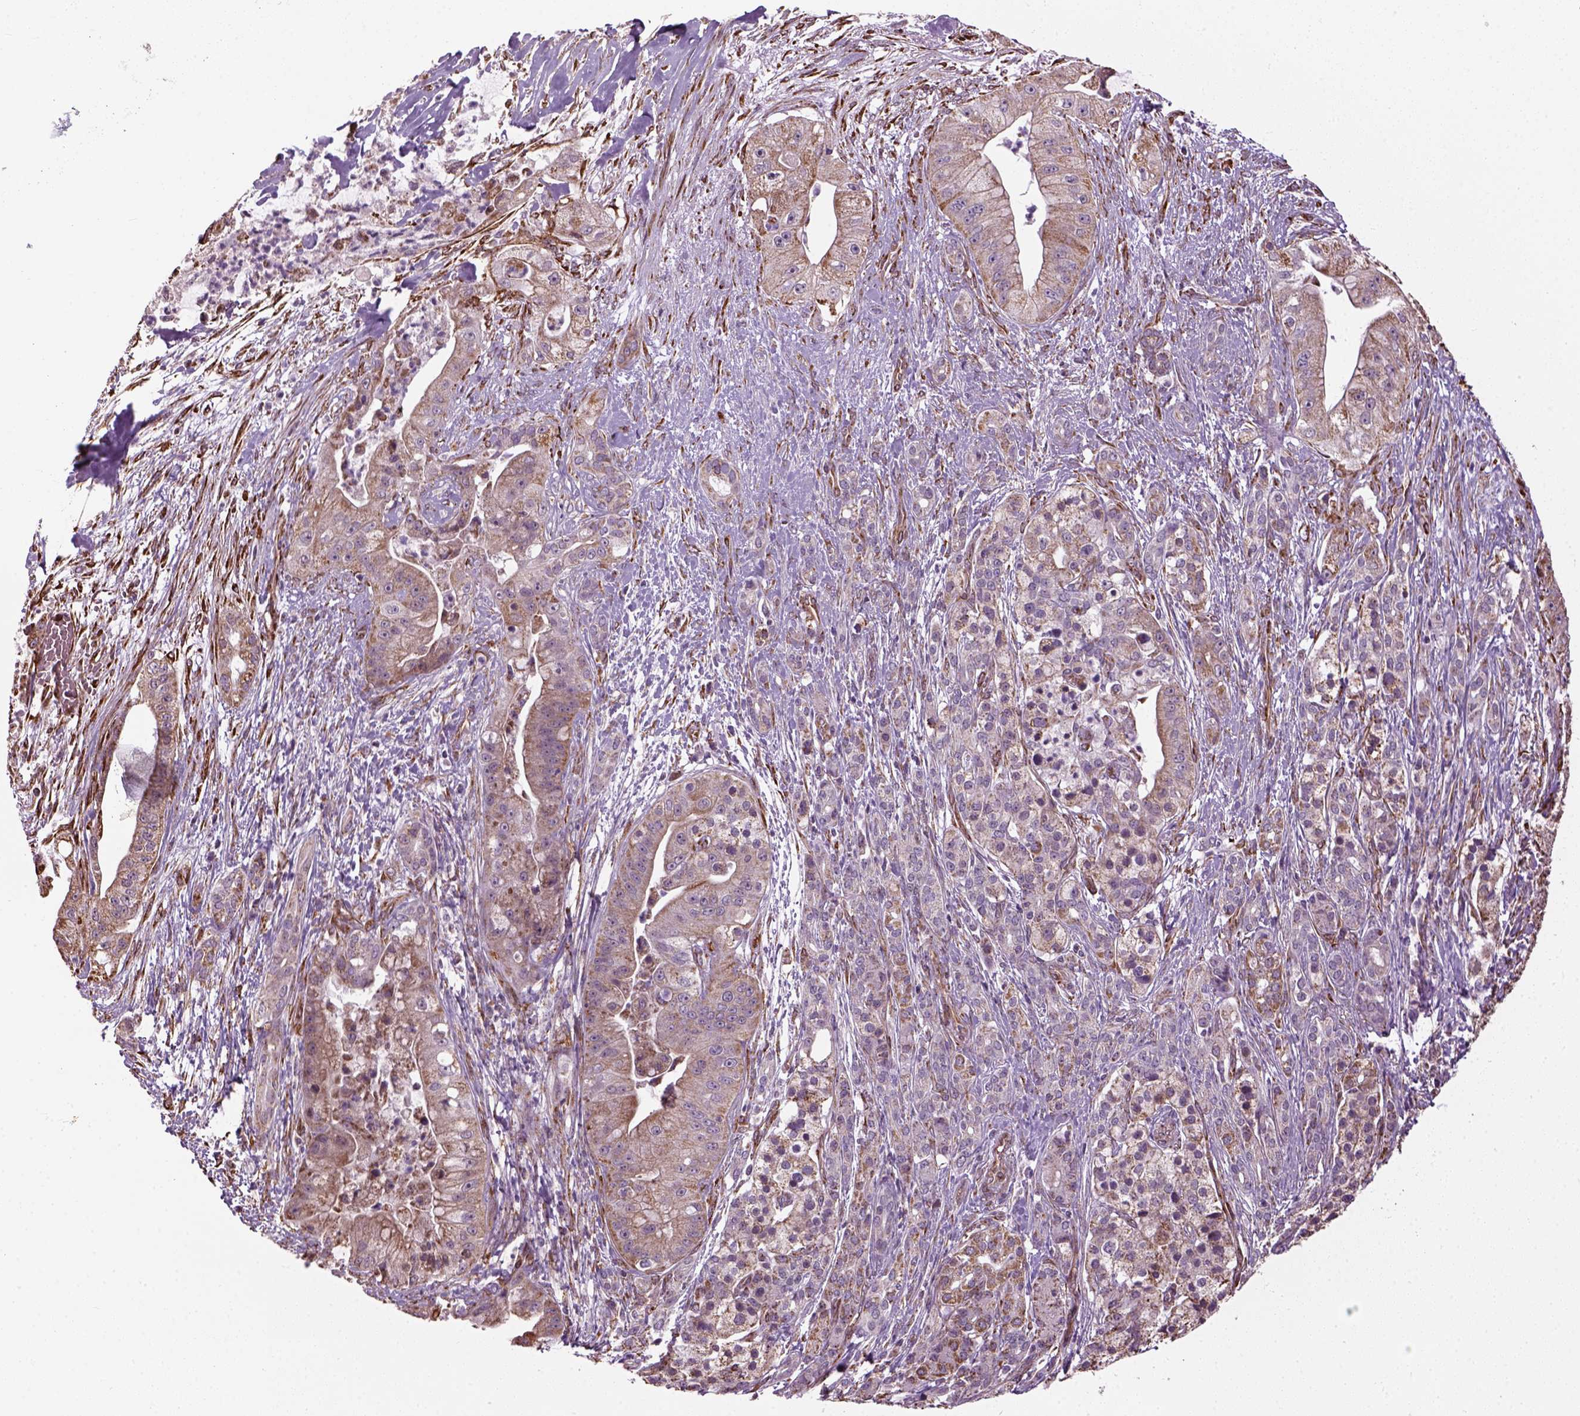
{"staining": {"intensity": "weak", "quantity": ">75%", "location": "cytoplasmic/membranous"}, "tissue": "pancreatic cancer", "cell_type": "Tumor cells", "image_type": "cancer", "snomed": [{"axis": "morphology", "description": "Normal tissue, NOS"}, {"axis": "morphology", "description": "Inflammation, NOS"}, {"axis": "morphology", "description": "Adenocarcinoma, NOS"}, {"axis": "topography", "description": "Pancreas"}], "caption": "Pancreatic cancer tissue reveals weak cytoplasmic/membranous positivity in about >75% of tumor cells, visualized by immunohistochemistry.", "gene": "XK", "patient": {"sex": "male", "age": 57}}